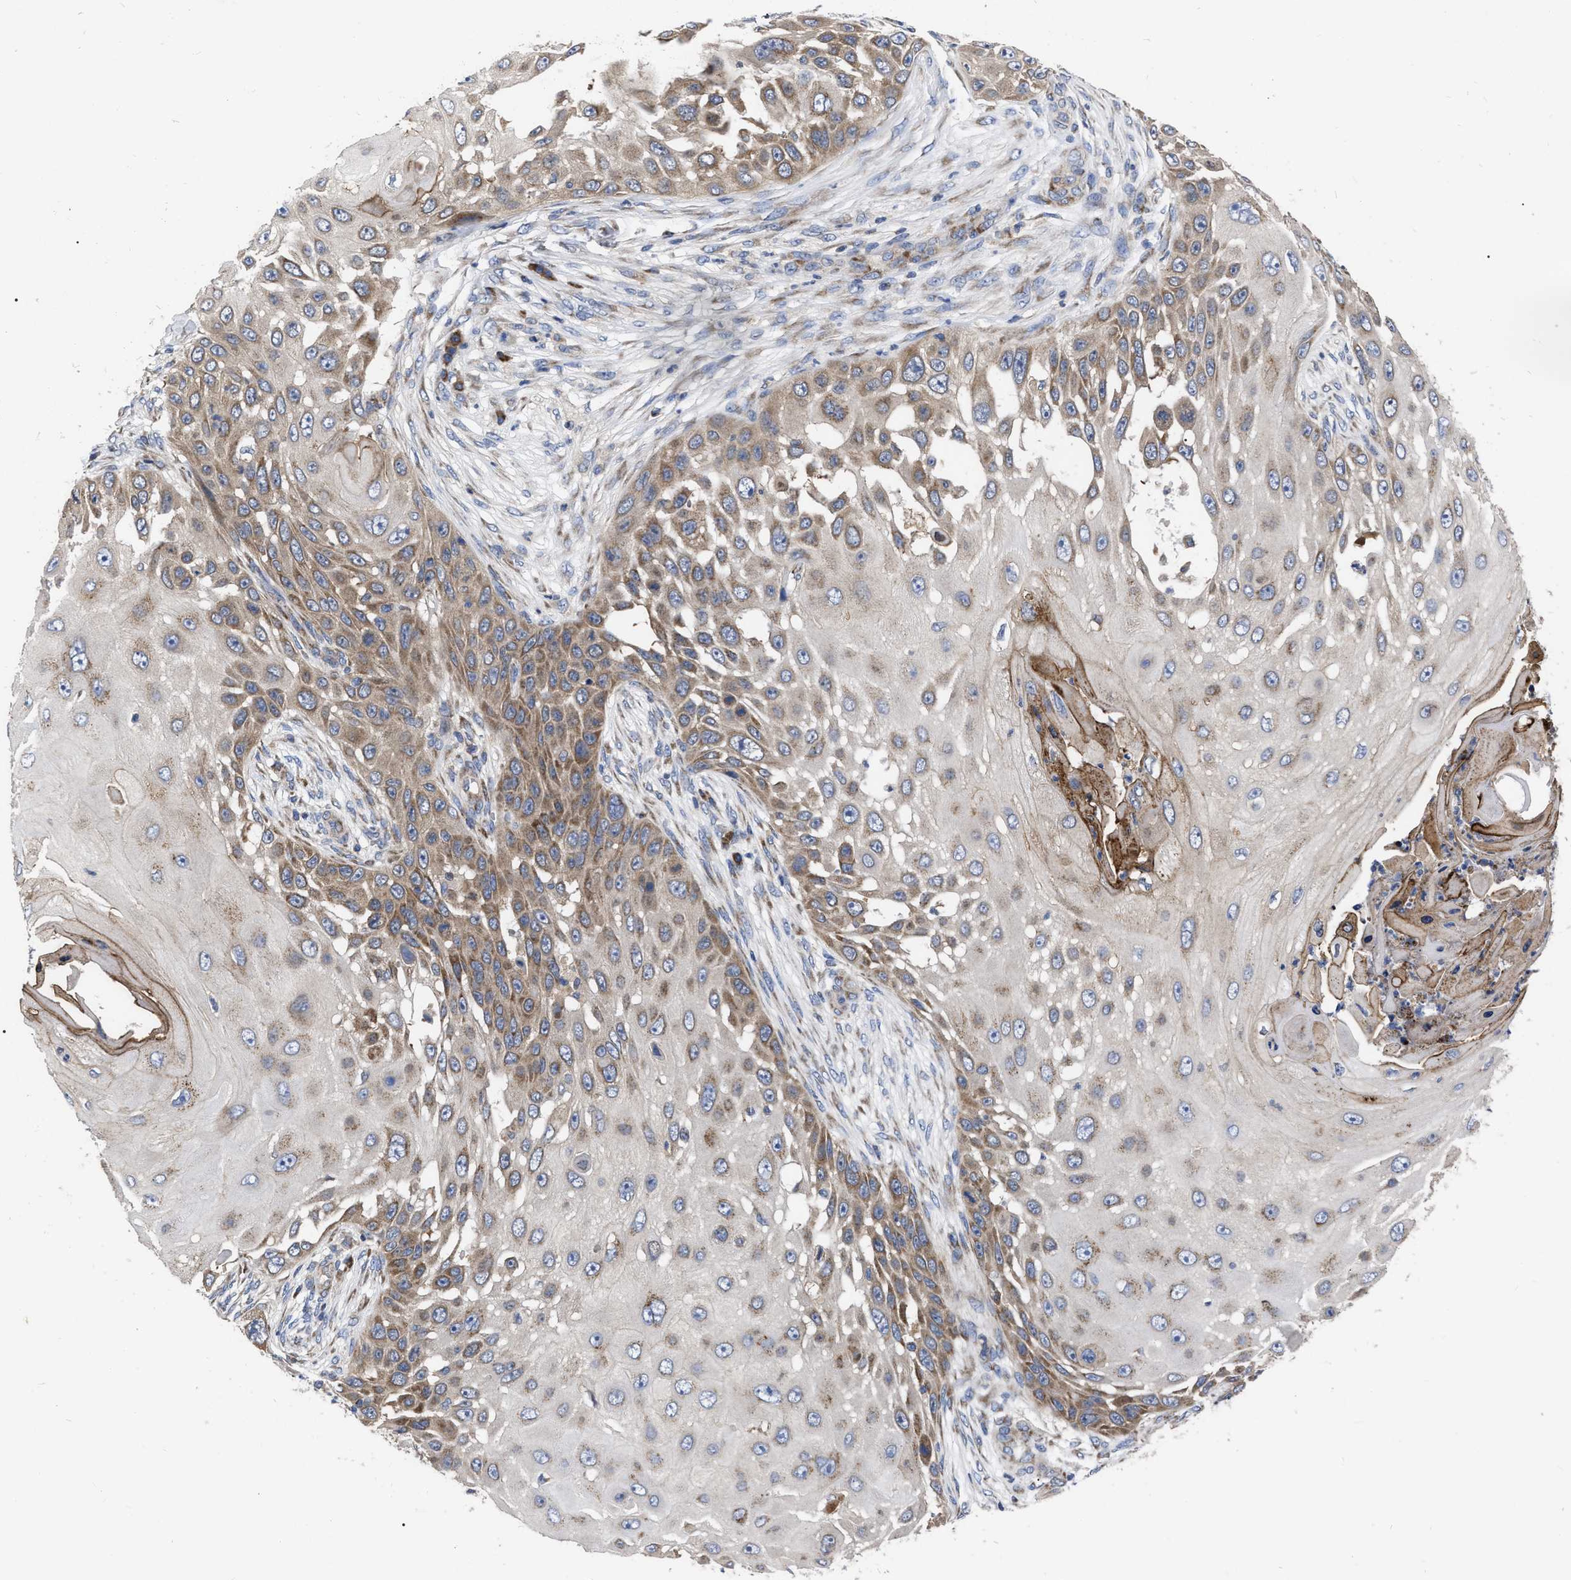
{"staining": {"intensity": "moderate", "quantity": ">75%", "location": "cytoplasmic/membranous"}, "tissue": "skin cancer", "cell_type": "Tumor cells", "image_type": "cancer", "snomed": [{"axis": "morphology", "description": "Squamous cell carcinoma, NOS"}, {"axis": "topography", "description": "Skin"}], "caption": "Immunohistochemical staining of skin cancer exhibits moderate cytoplasmic/membranous protein expression in approximately >75% of tumor cells. Using DAB (3,3'-diaminobenzidine) (brown) and hematoxylin (blue) stains, captured at high magnification using brightfield microscopy.", "gene": "CDKN2C", "patient": {"sex": "female", "age": 44}}